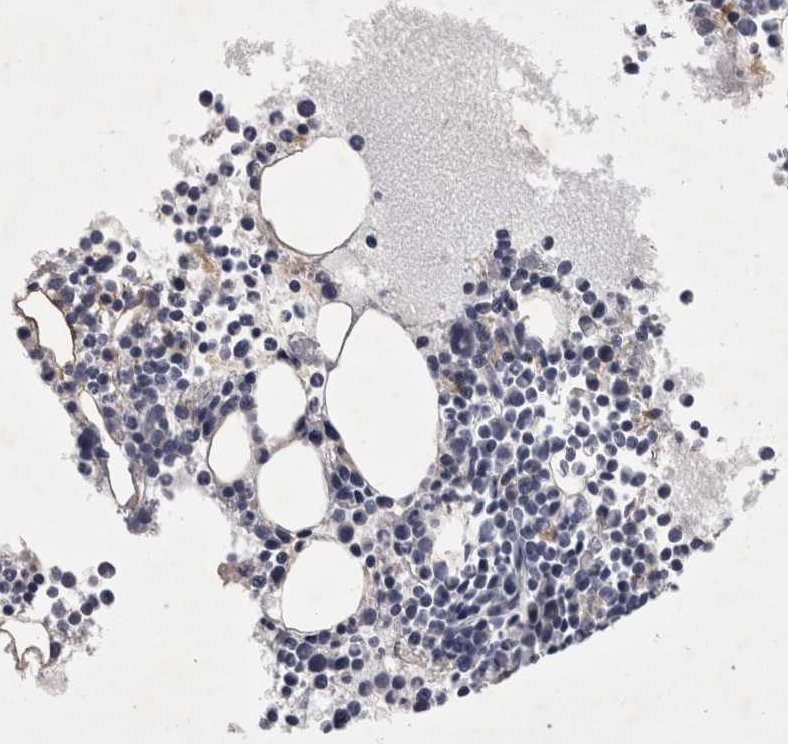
{"staining": {"intensity": "negative", "quantity": "none", "location": "none"}, "tissue": "bone marrow", "cell_type": "Hematopoietic cells", "image_type": "normal", "snomed": [{"axis": "morphology", "description": "Normal tissue, NOS"}, {"axis": "morphology", "description": "Inflammation, NOS"}, {"axis": "topography", "description": "Bone marrow"}], "caption": "Photomicrograph shows no protein expression in hematopoietic cells of benign bone marrow. (Brightfield microscopy of DAB (3,3'-diaminobenzidine) immunohistochemistry (IHC) at high magnification).", "gene": "DBT", "patient": {"sex": "male", "age": 46}}